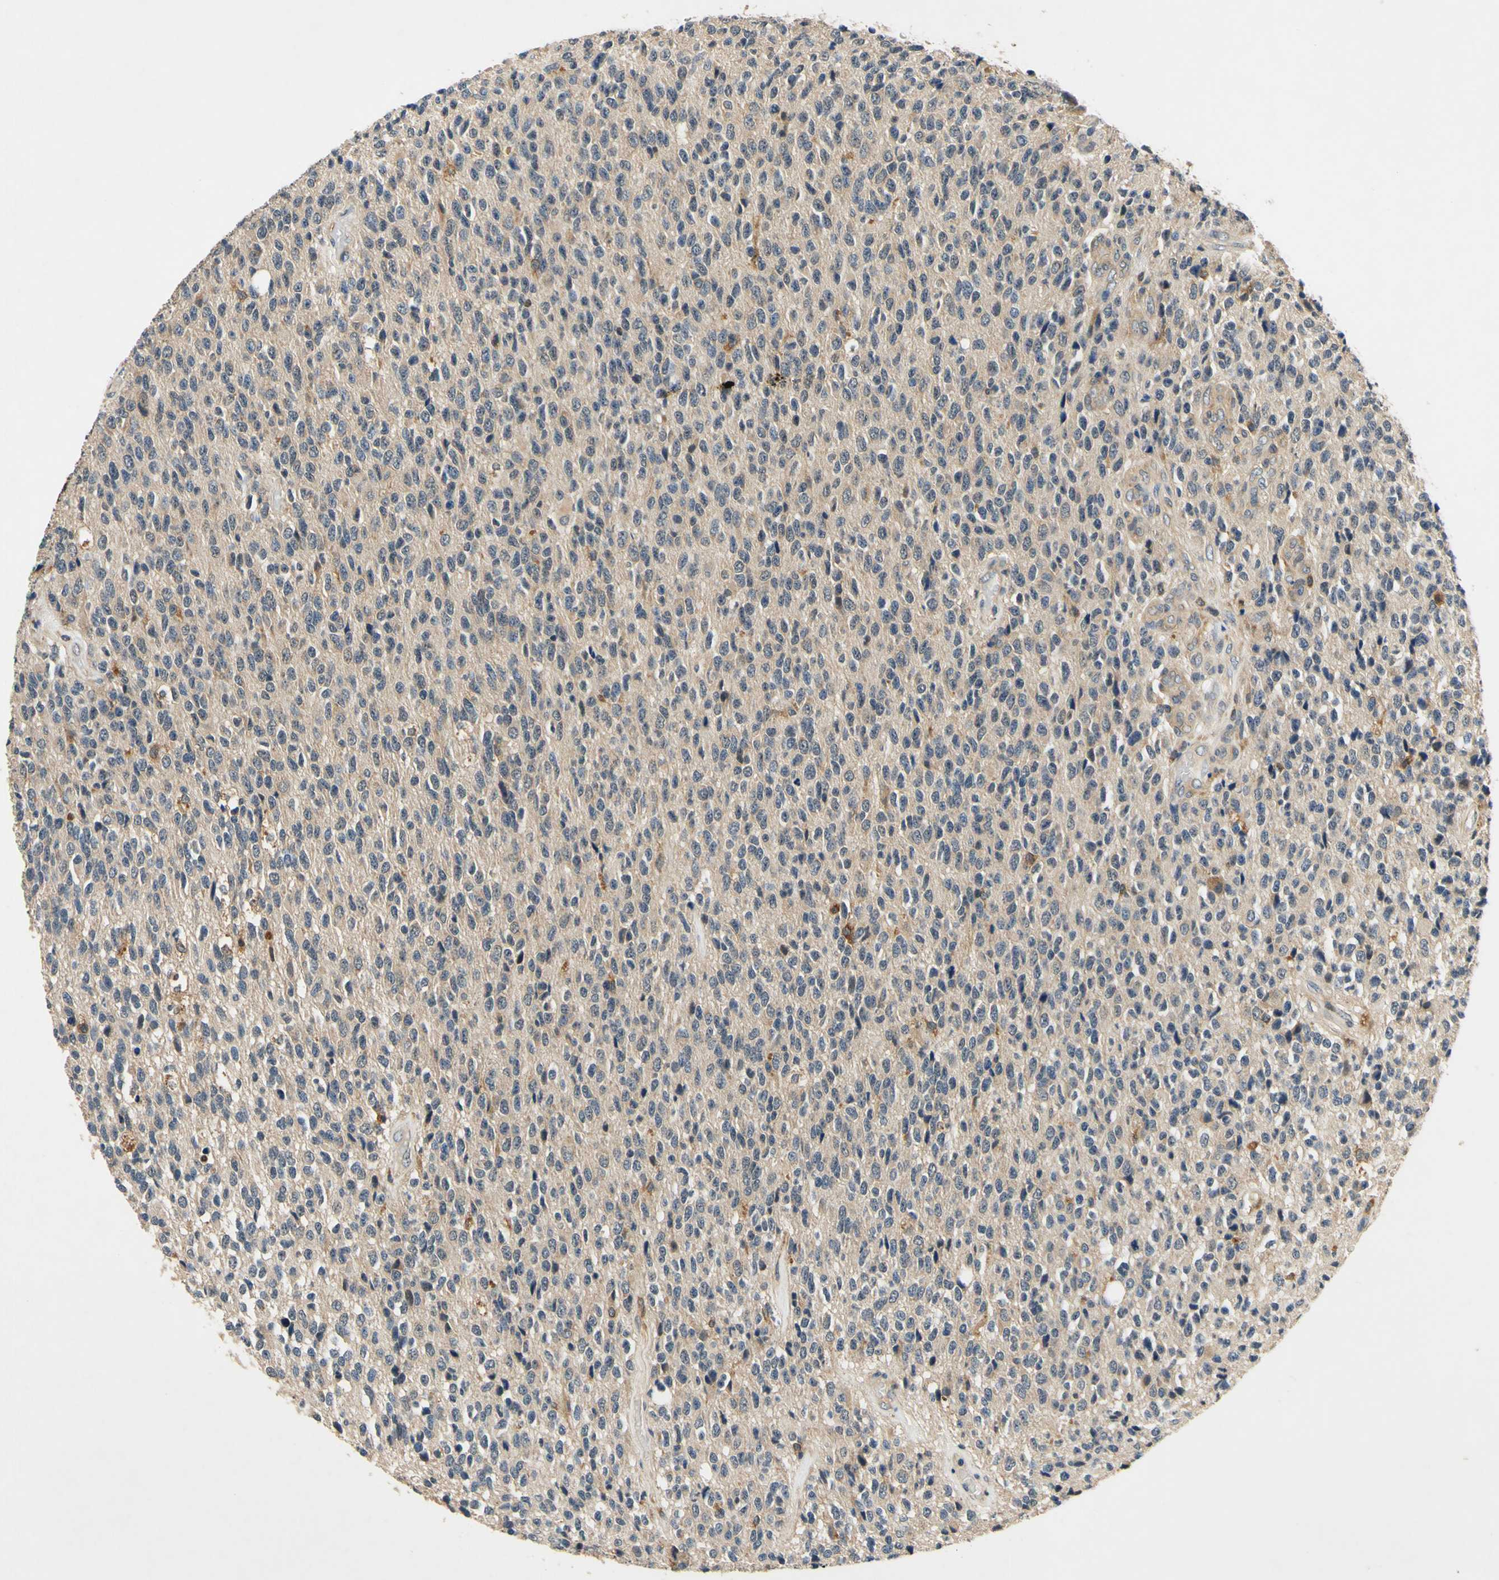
{"staining": {"intensity": "weak", "quantity": ">75%", "location": "cytoplasmic/membranous"}, "tissue": "glioma", "cell_type": "Tumor cells", "image_type": "cancer", "snomed": [{"axis": "morphology", "description": "Glioma, malignant, High grade"}, {"axis": "topography", "description": "pancreas cauda"}], "caption": "About >75% of tumor cells in glioma show weak cytoplasmic/membranous protein expression as visualized by brown immunohistochemical staining.", "gene": "PLA2G4A", "patient": {"sex": "male", "age": 60}}